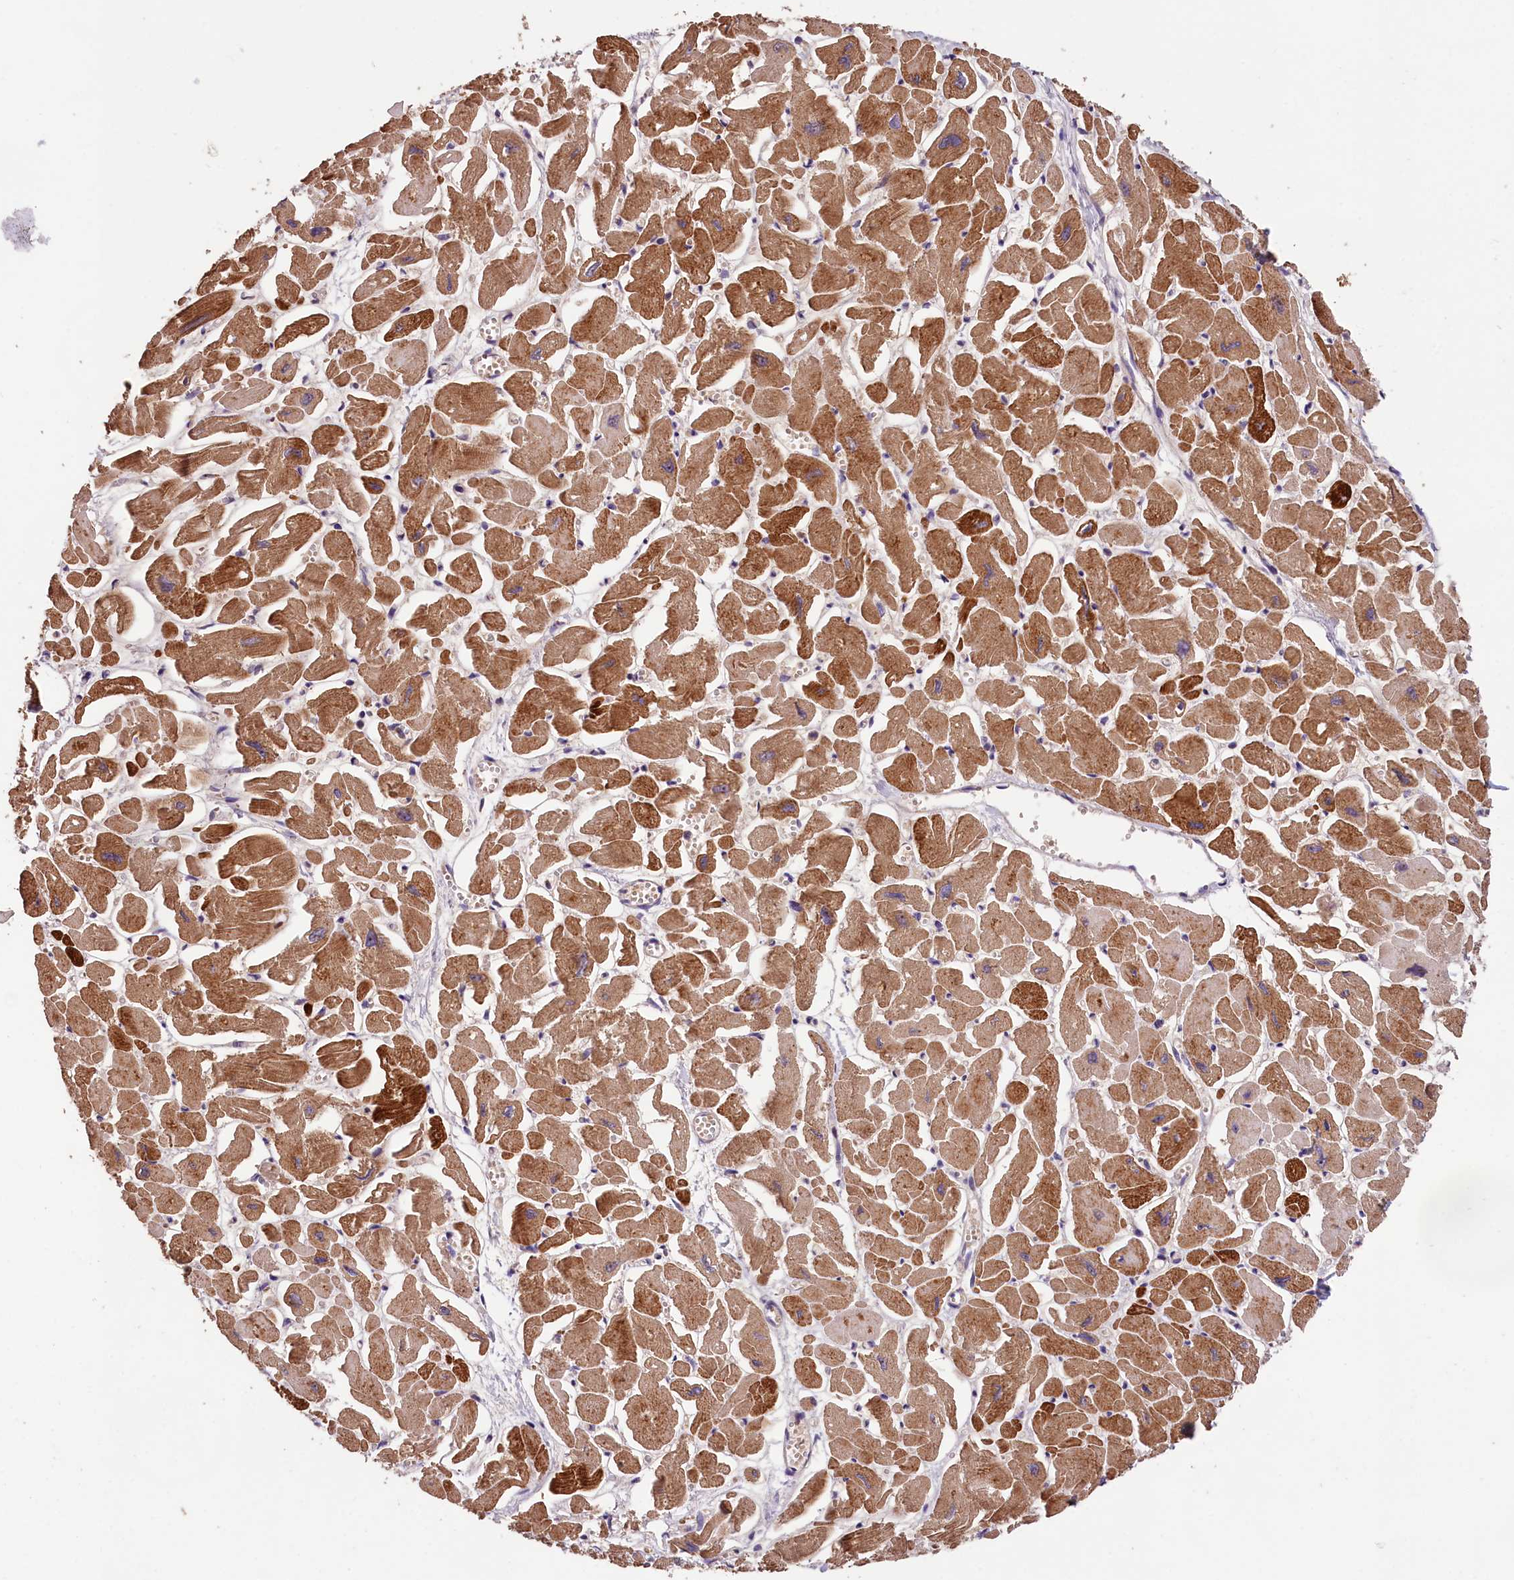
{"staining": {"intensity": "moderate", "quantity": ">75%", "location": "cytoplasmic/membranous"}, "tissue": "heart muscle", "cell_type": "Cardiomyocytes", "image_type": "normal", "snomed": [{"axis": "morphology", "description": "Normal tissue, NOS"}, {"axis": "topography", "description": "Heart"}], "caption": "Immunohistochemistry (IHC) photomicrograph of benign heart muscle stained for a protein (brown), which shows medium levels of moderate cytoplasmic/membranous positivity in approximately >75% of cardiomyocytes.", "gene": "PHAF1", "patient": {"sex": "male", "age": 54}}